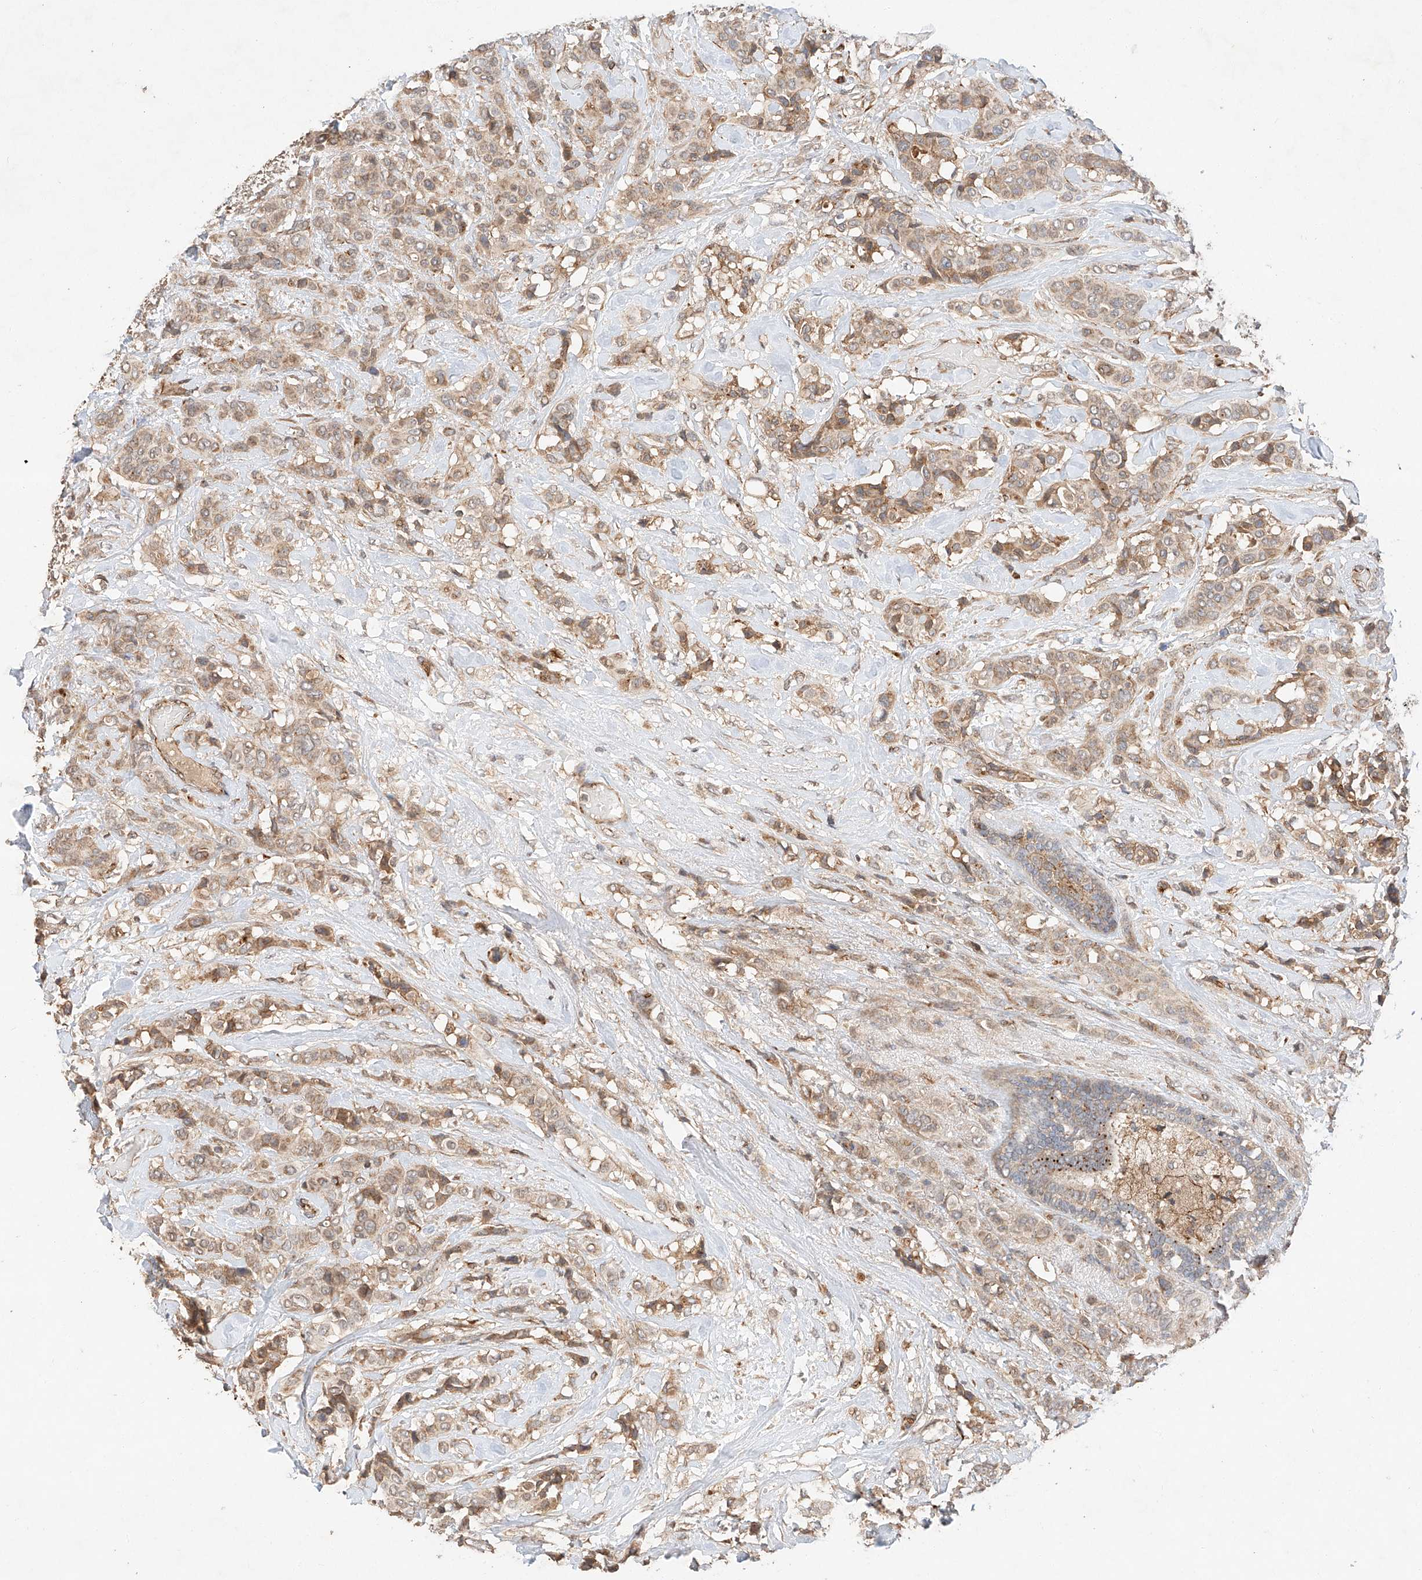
{"staining": {"intensity": "weak", "quantity": ">75%", "location": "cytoplasmic/membranous"}, "tissue": "breast cancer", "cell_type": "Tumor cells", "image_type": "cancer", "snomed": [{"axis": "morphology", "description": "Lobular carcinoma"}, {"axis": "topography", "description": "Breast"}], "caption": "Breast lobular carcinoma was stained to show a protein in brown. There is low levels of weak cytoplasmic/membranous staining in about >75% of tumor cells.", "gene": "SUSD6", "patient": {"sex": "female", "age": 51}}